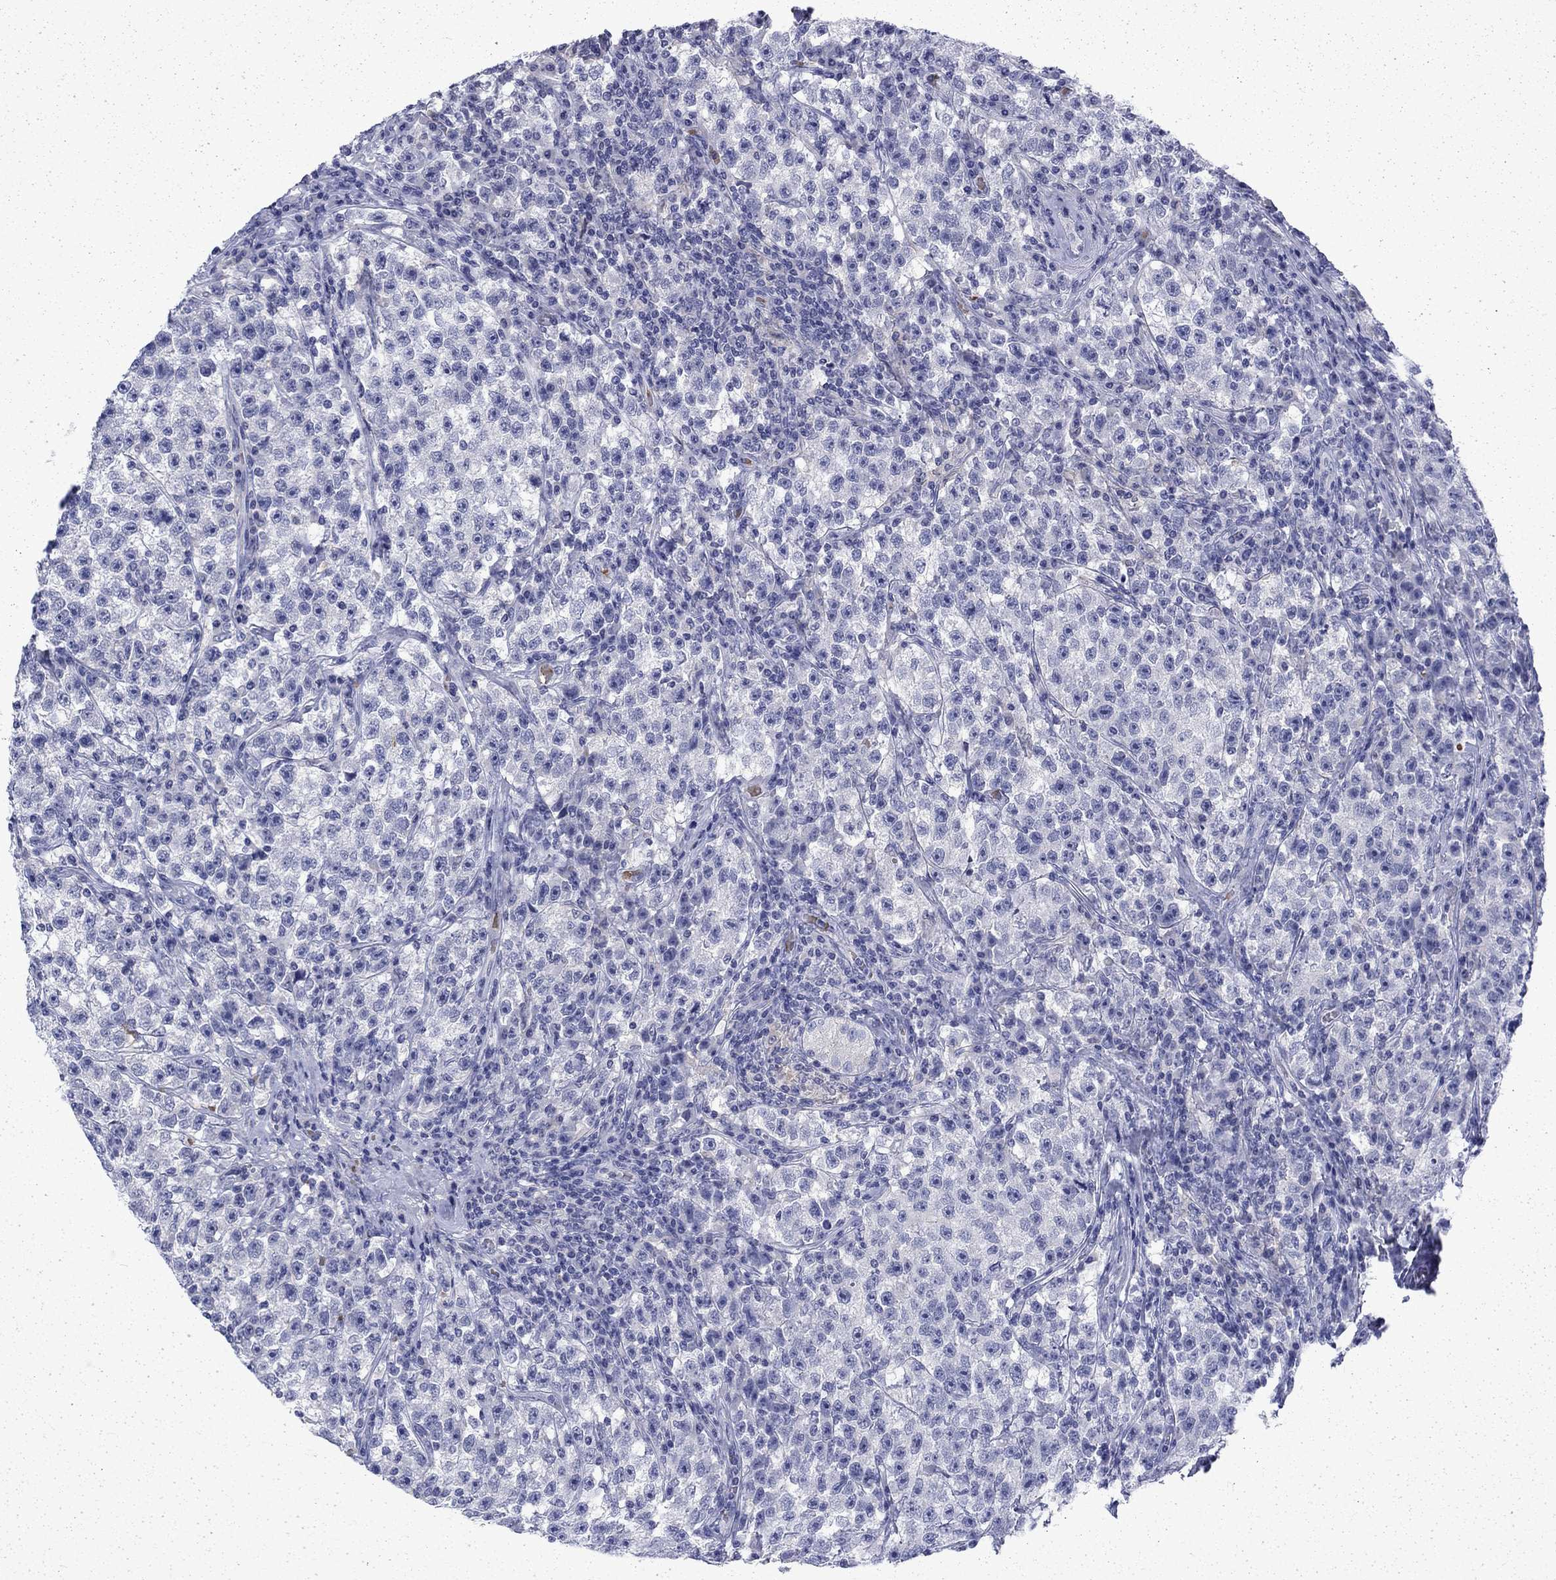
{"staining": {"intensity": "negative", "quantity": "none", "location": "none"}, "tissue": "testis cancer", "cell_type": "Tumor cells", "image_type": "cancer", "snomed": [{"axis": "morphology", "description": "Seminoma, NOS"}, {"axis": "topography", "description": "Testis"}], "caption": "There is no significant staining in tumor cells of testis cancer (seminoma).", "gene": "ENPP6", "patient": {"sex": "male", "age": 22}}